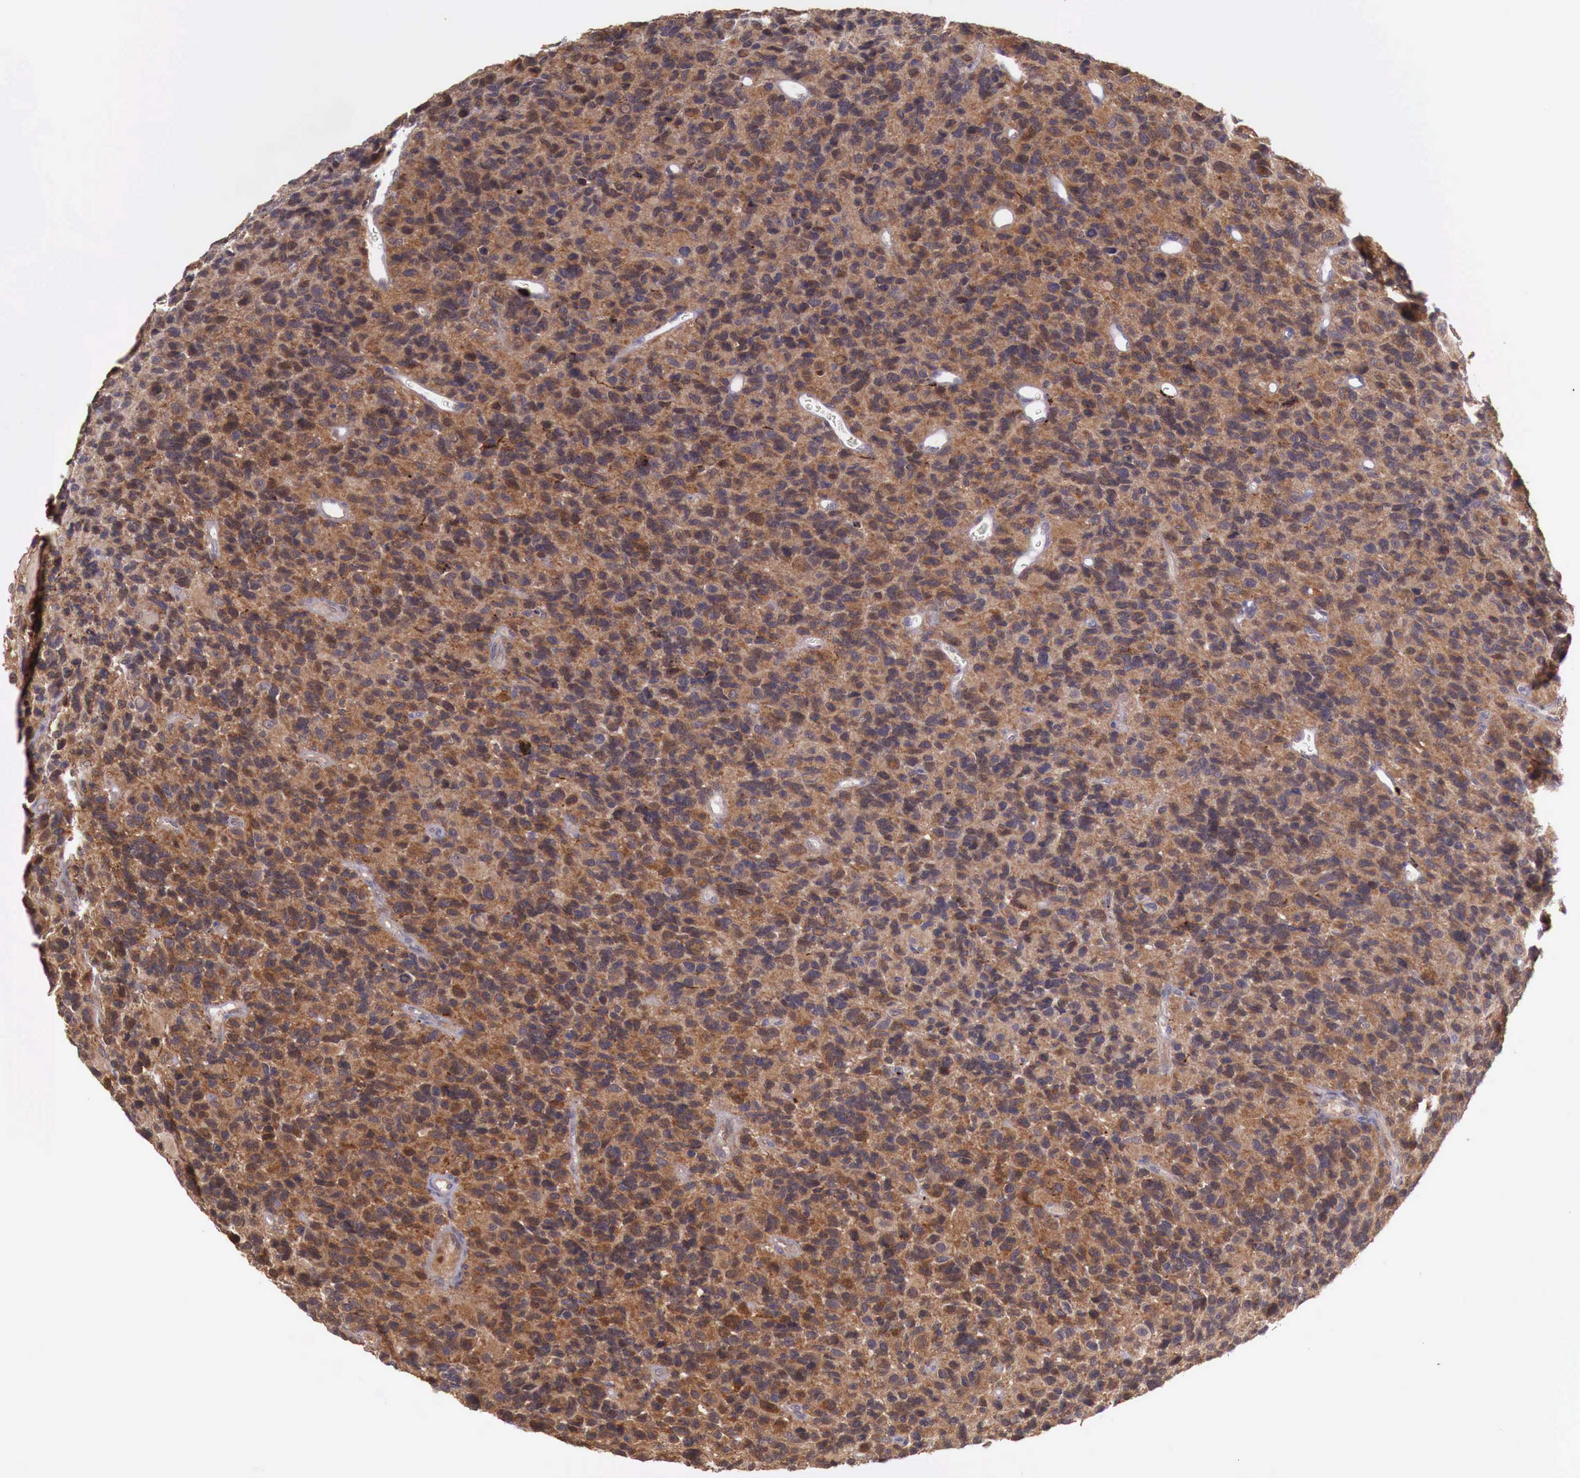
{"staining": {"intensity": "moderate", "quantity": ">75%", "location": "cytoplasmic/membranous"}, "tissue": "glioma", "cell_type": "Tumor cells", "image_type": "cancer", "snomed": [{"axis": "morphology", "description": "Glioma, malignant, High grade"}, {"axis": "topography", "description": "Brain"}], "caption": "Immunohistochemistry histopathology image of human glioma stained for a protein (brown), which displays medium levels of moderate cytoplasmic/membranous staining in about >75% of tumor cells.", "gene": "GAB2", "patient": {"sex": "male", "age": 77}}